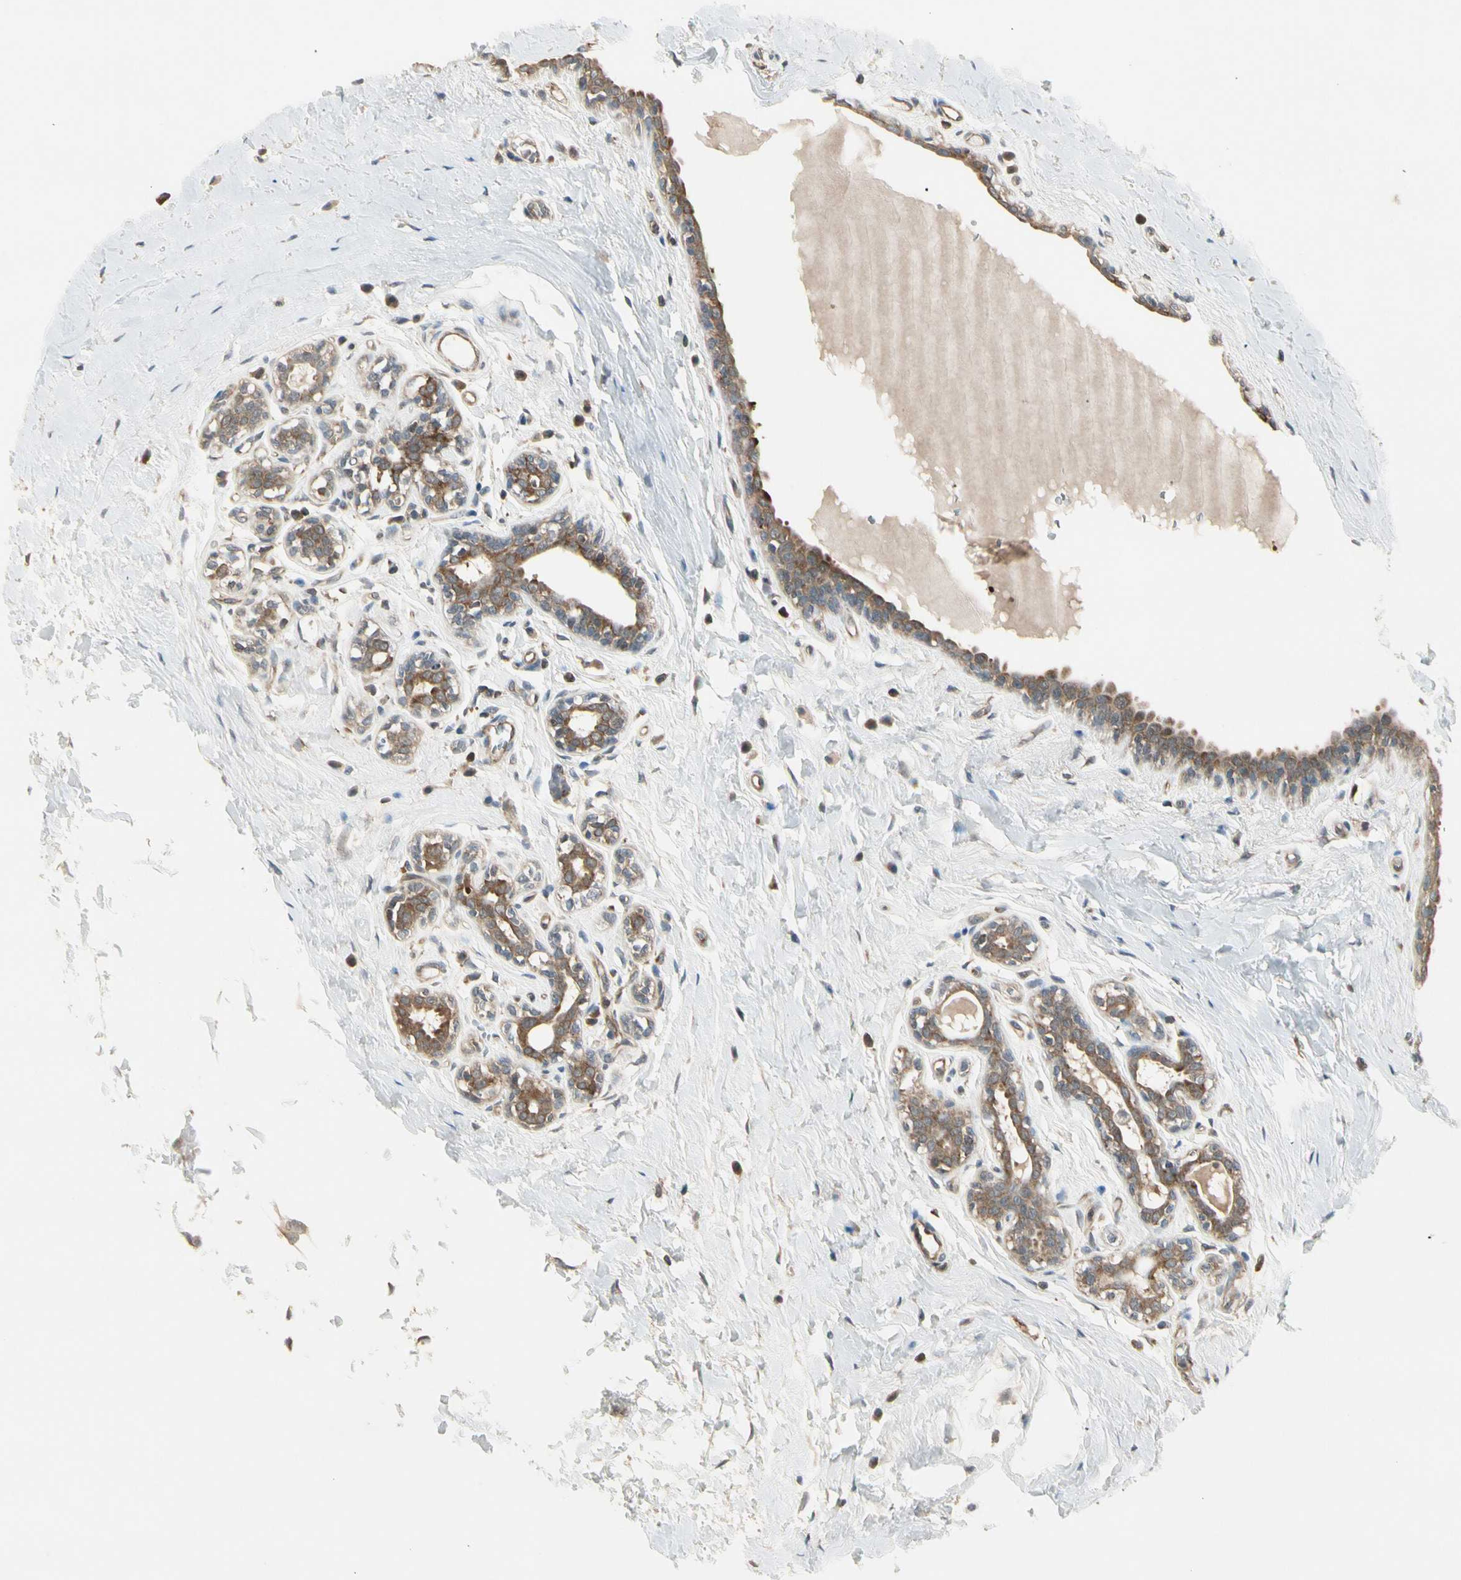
{"staining": {"intensity": "moderate", "quantity": ">75%", "location": "cytoplasmic/membranous"}, "tissue": "breast cancer", "cell_type": "Tumor cells", "image_type": "cancer", "snomed": [{"axis": "morphology", "description": "Normal tissue, NOS"}, {"axis": "morphology", "description": "Duct carcinoma"}, {"axis": "topography", "description": "Breast"}], "caption": "Protein expression analysis of human infiltrating ductal carcinoma (breast) reveals moderate cytoplasmic/membranous expression in approximately >75% of tumor cells.", "gene": "OXSR1", "patient": {"sex": "female", "age": 40}}